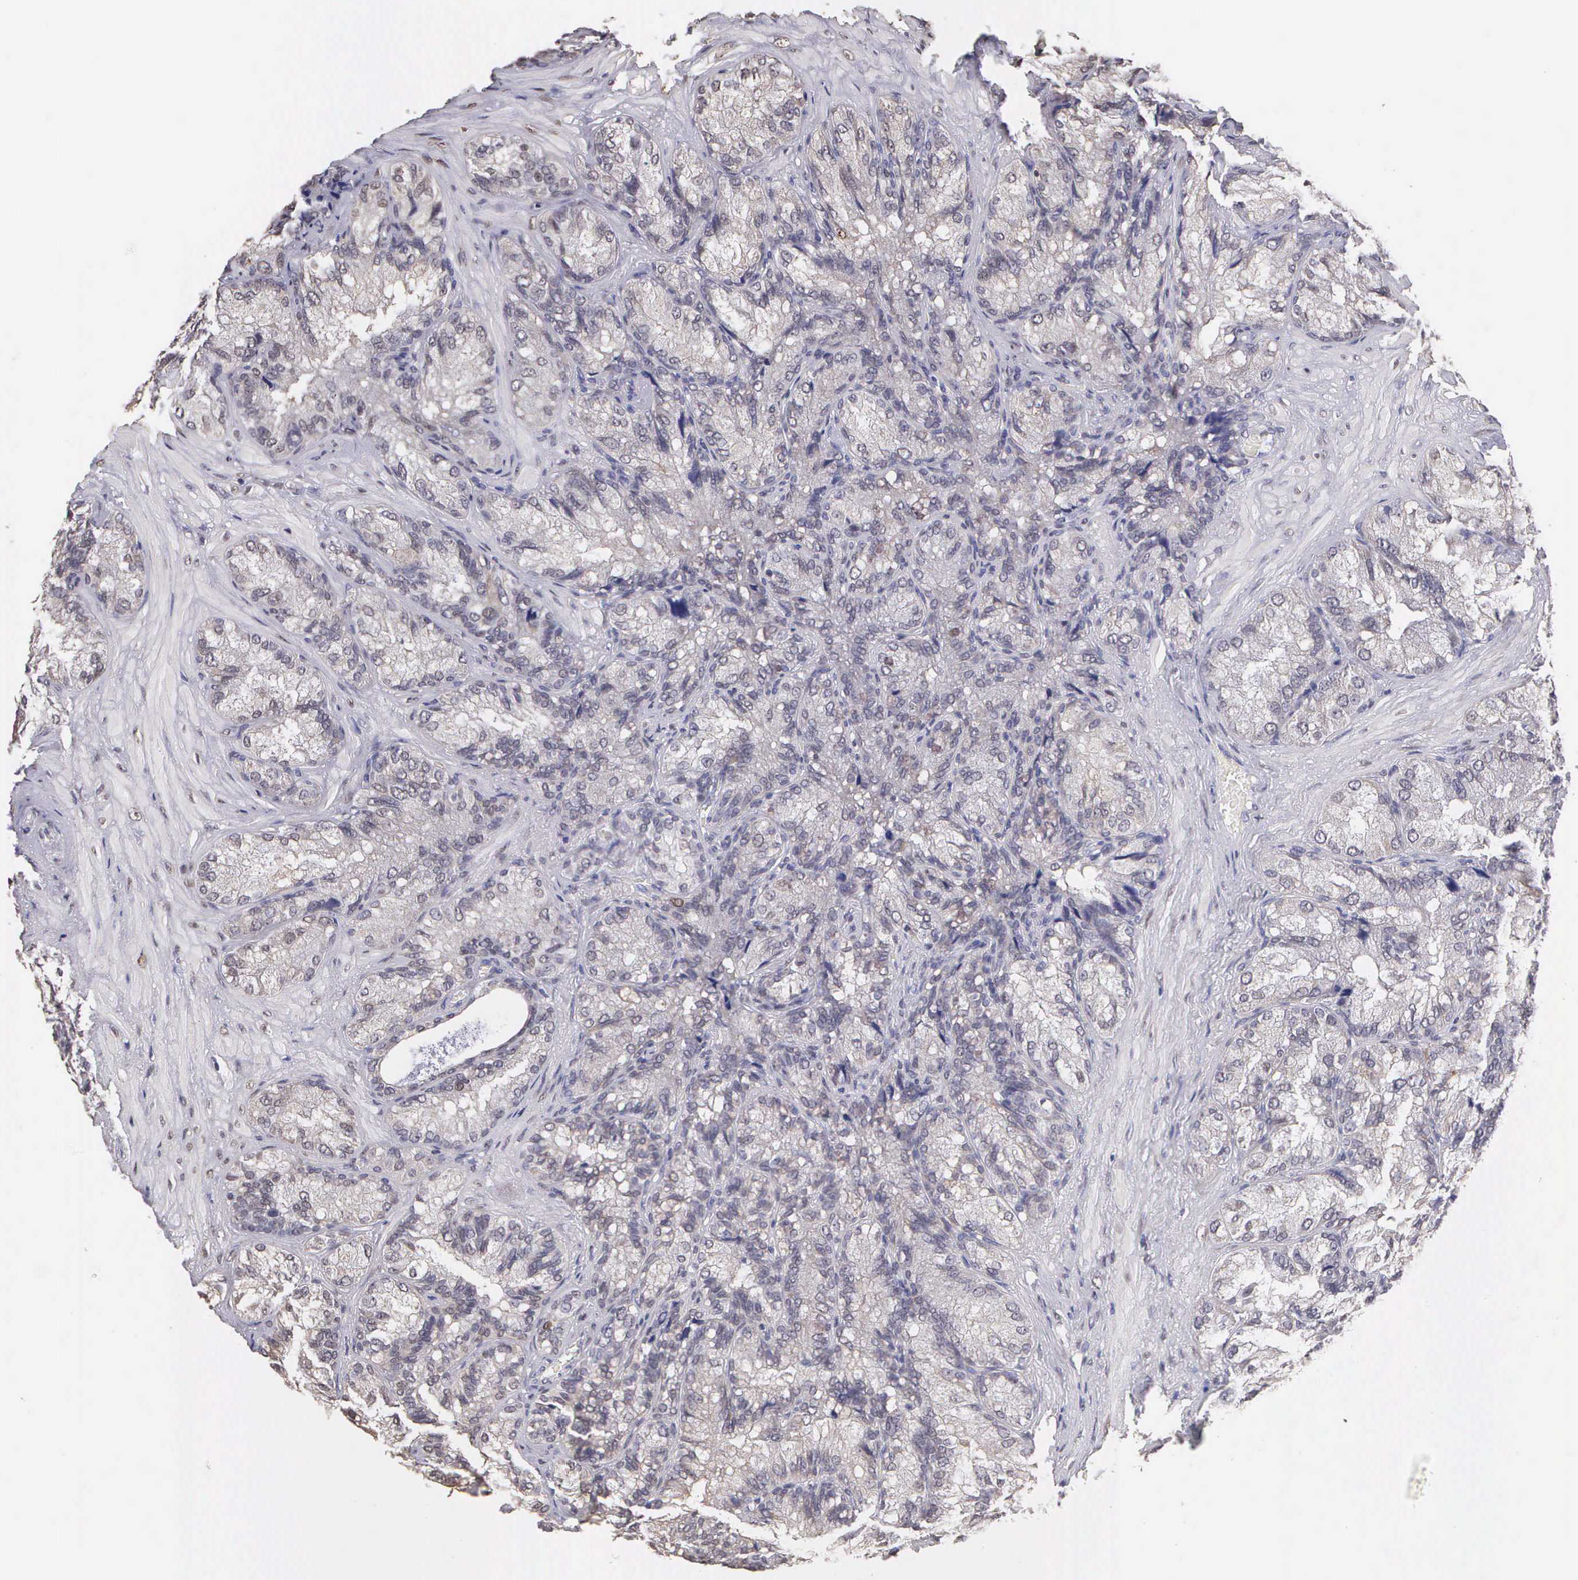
{"staining": {"intensity": "weak", "quantity": "<25%", "location": "nuclear"}, "tissue": "seminal vesicle", "cell_type": "Glandular cells", "image_type": "normal", "snomed": [{"axis": "morphology", "description": "Normal tissue, NOS"}, {"axis": "topography", "description": "Seminal veicle"}], "caption": "The immunohistochemistry micrograph has no significant staining in glandular cells of seminal vesicle. (Brightfield microscopy of DAB (3,3'-diaminobenzidine) immunohistochemistry at high magnification).", "gene": "MKI67", "patient": {"sex": "male", "age": 69}}